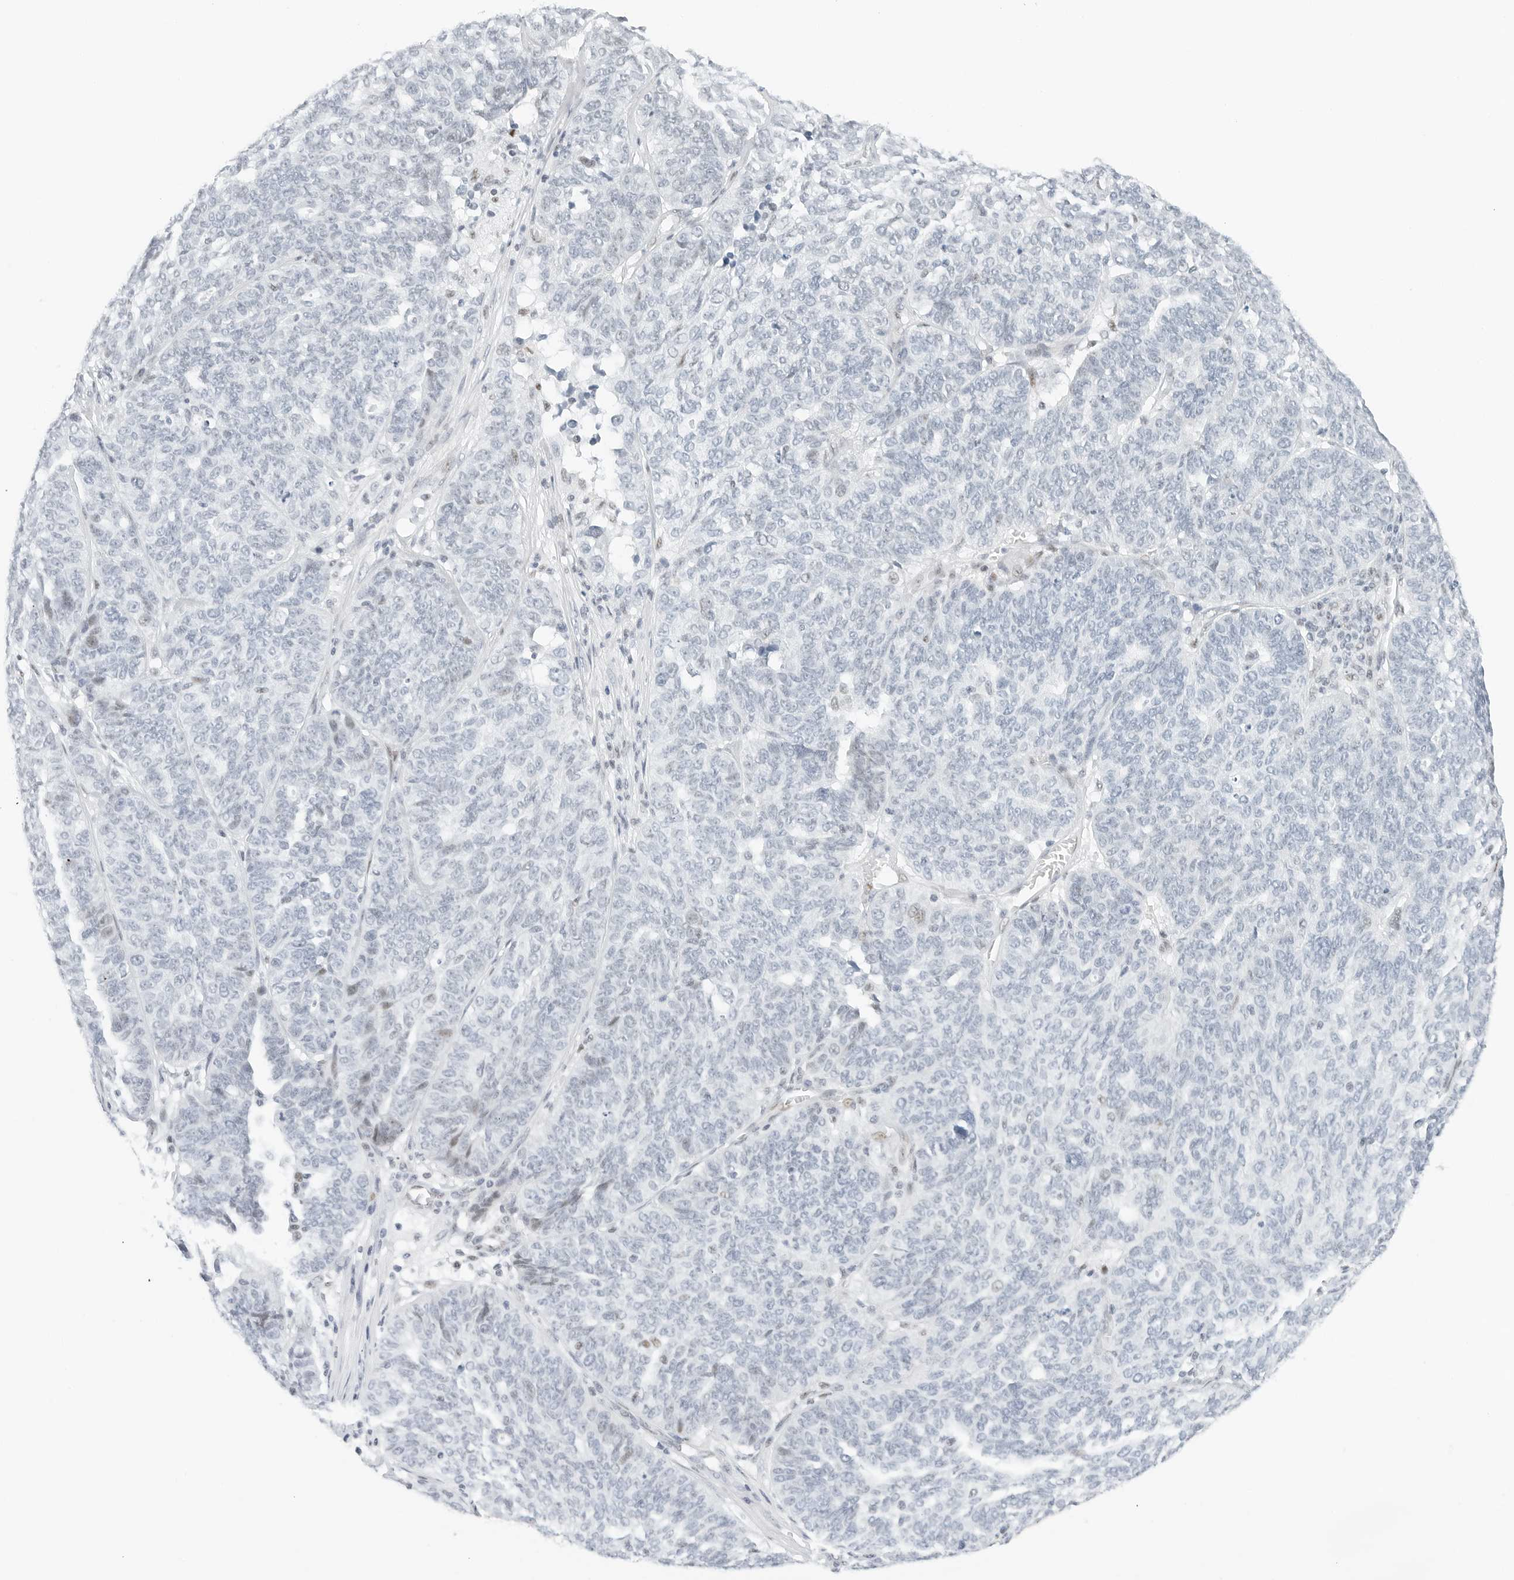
{"staining": {"intensity": "negative", "quantity": "none", "location": "none"}, "tissue": "ovarian cancer", "cell_type": "Tumor cells", "image_type": "cancer", "snomed": [{"axis": "morphology", "description": "Cystadenocarcinoma, serous, NOS"}, {"axis": "topography", "description": "Ovary"}], "caption": "An image of human ovarian cancer (serous cystadenocarcinoma) is negative for staining in tumor cells.", "gene": "NTMT2", "patient": {"sex": "female", "age": 59}}